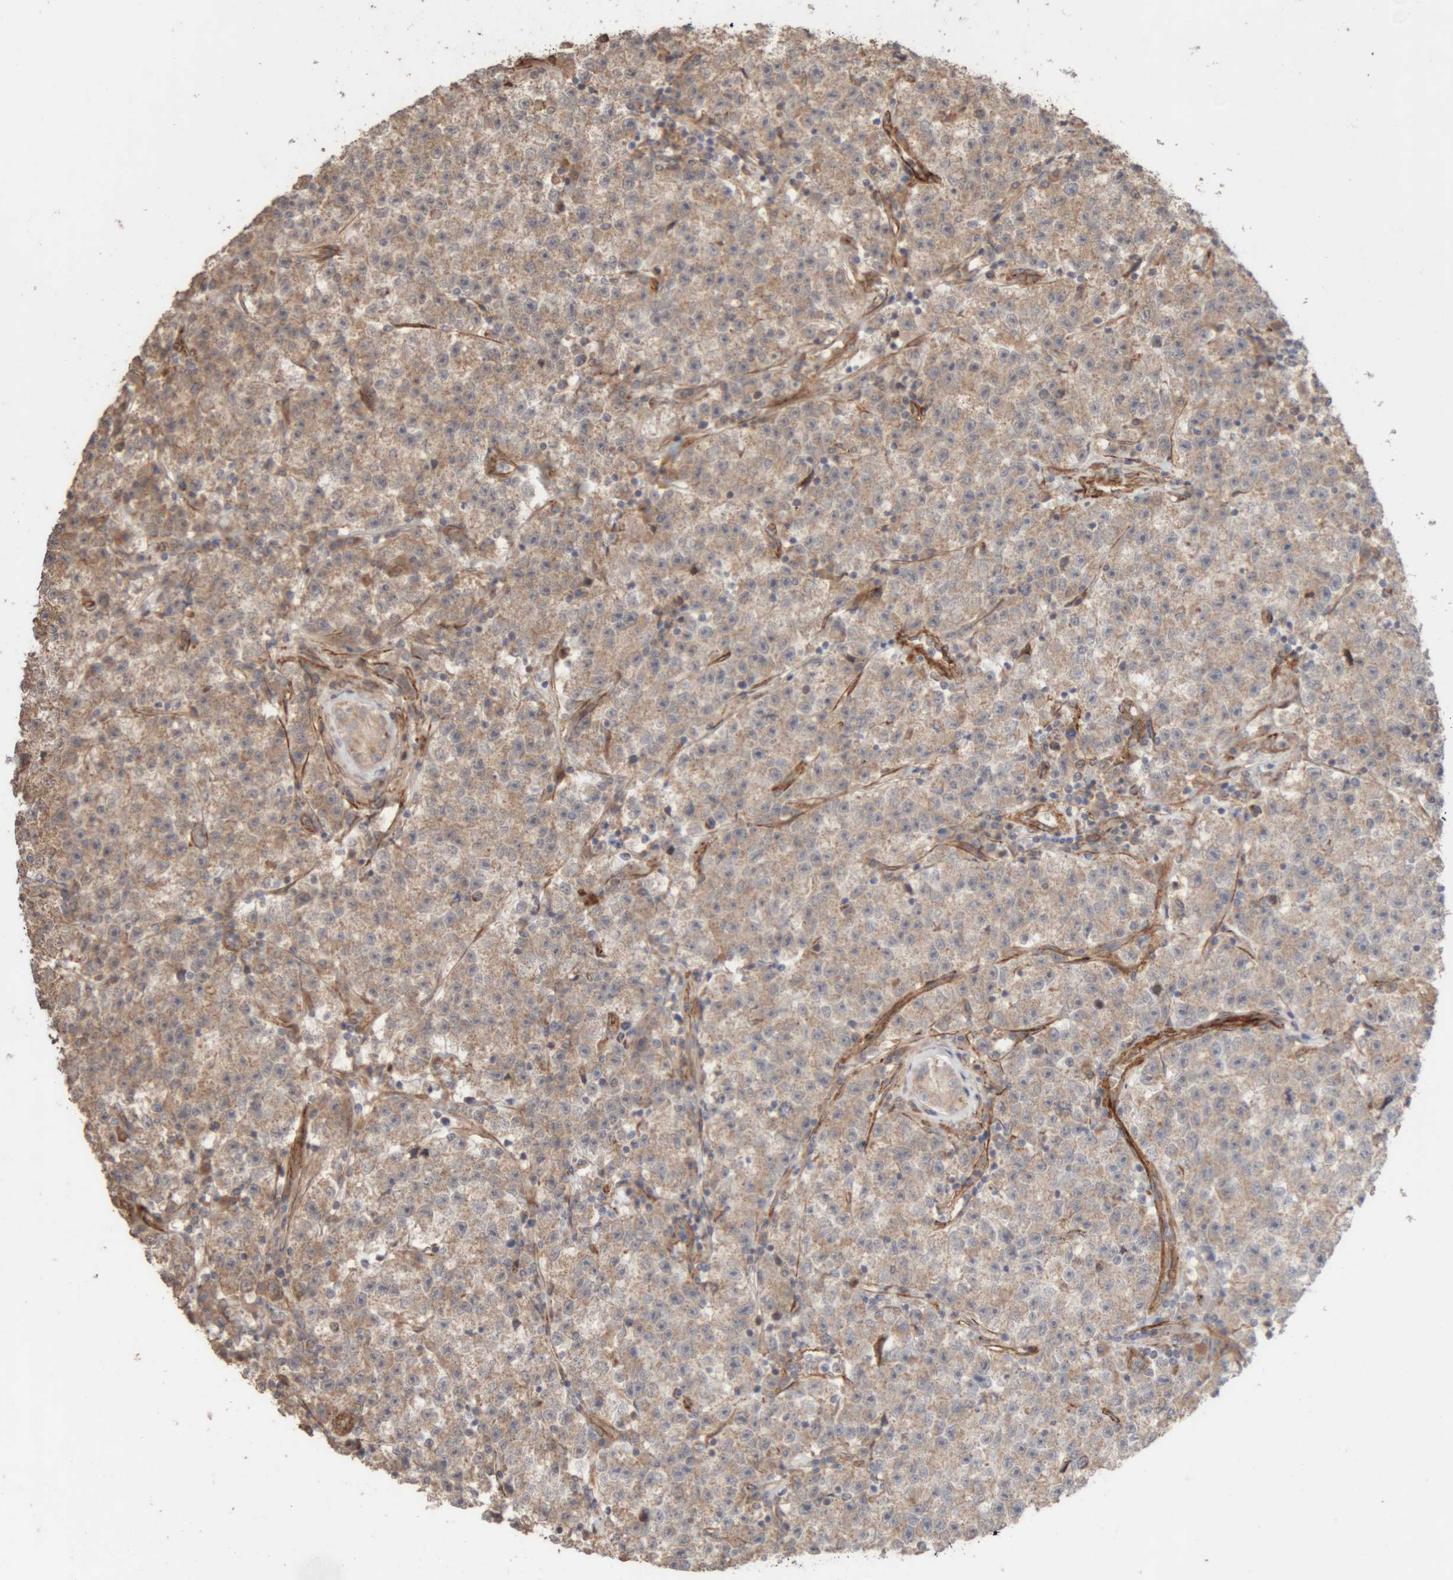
{"staining": {"intensity": "moderate", "quantity": ">75%", "location": "cytoplasmic/membranous"}, "tissue": "testis cancer", "cell_type": "Tumor cells", "image_type": "cancer", "snomed": [{"axis": "morphology", "description": "Seminoma, NOS"}, {"axis": "topography", "description": "Testis"}], "caption": "This image reveals testis seminoma stained with immunohistochemistry (IHC) to label a protein in brown. The cytoplasmic/membranous of tumor cells show moderate positivity for the protein. Nuclei are counter-stained blue.", "gene": "RAB32", "patient": {"sex": "male", "age": 22}}